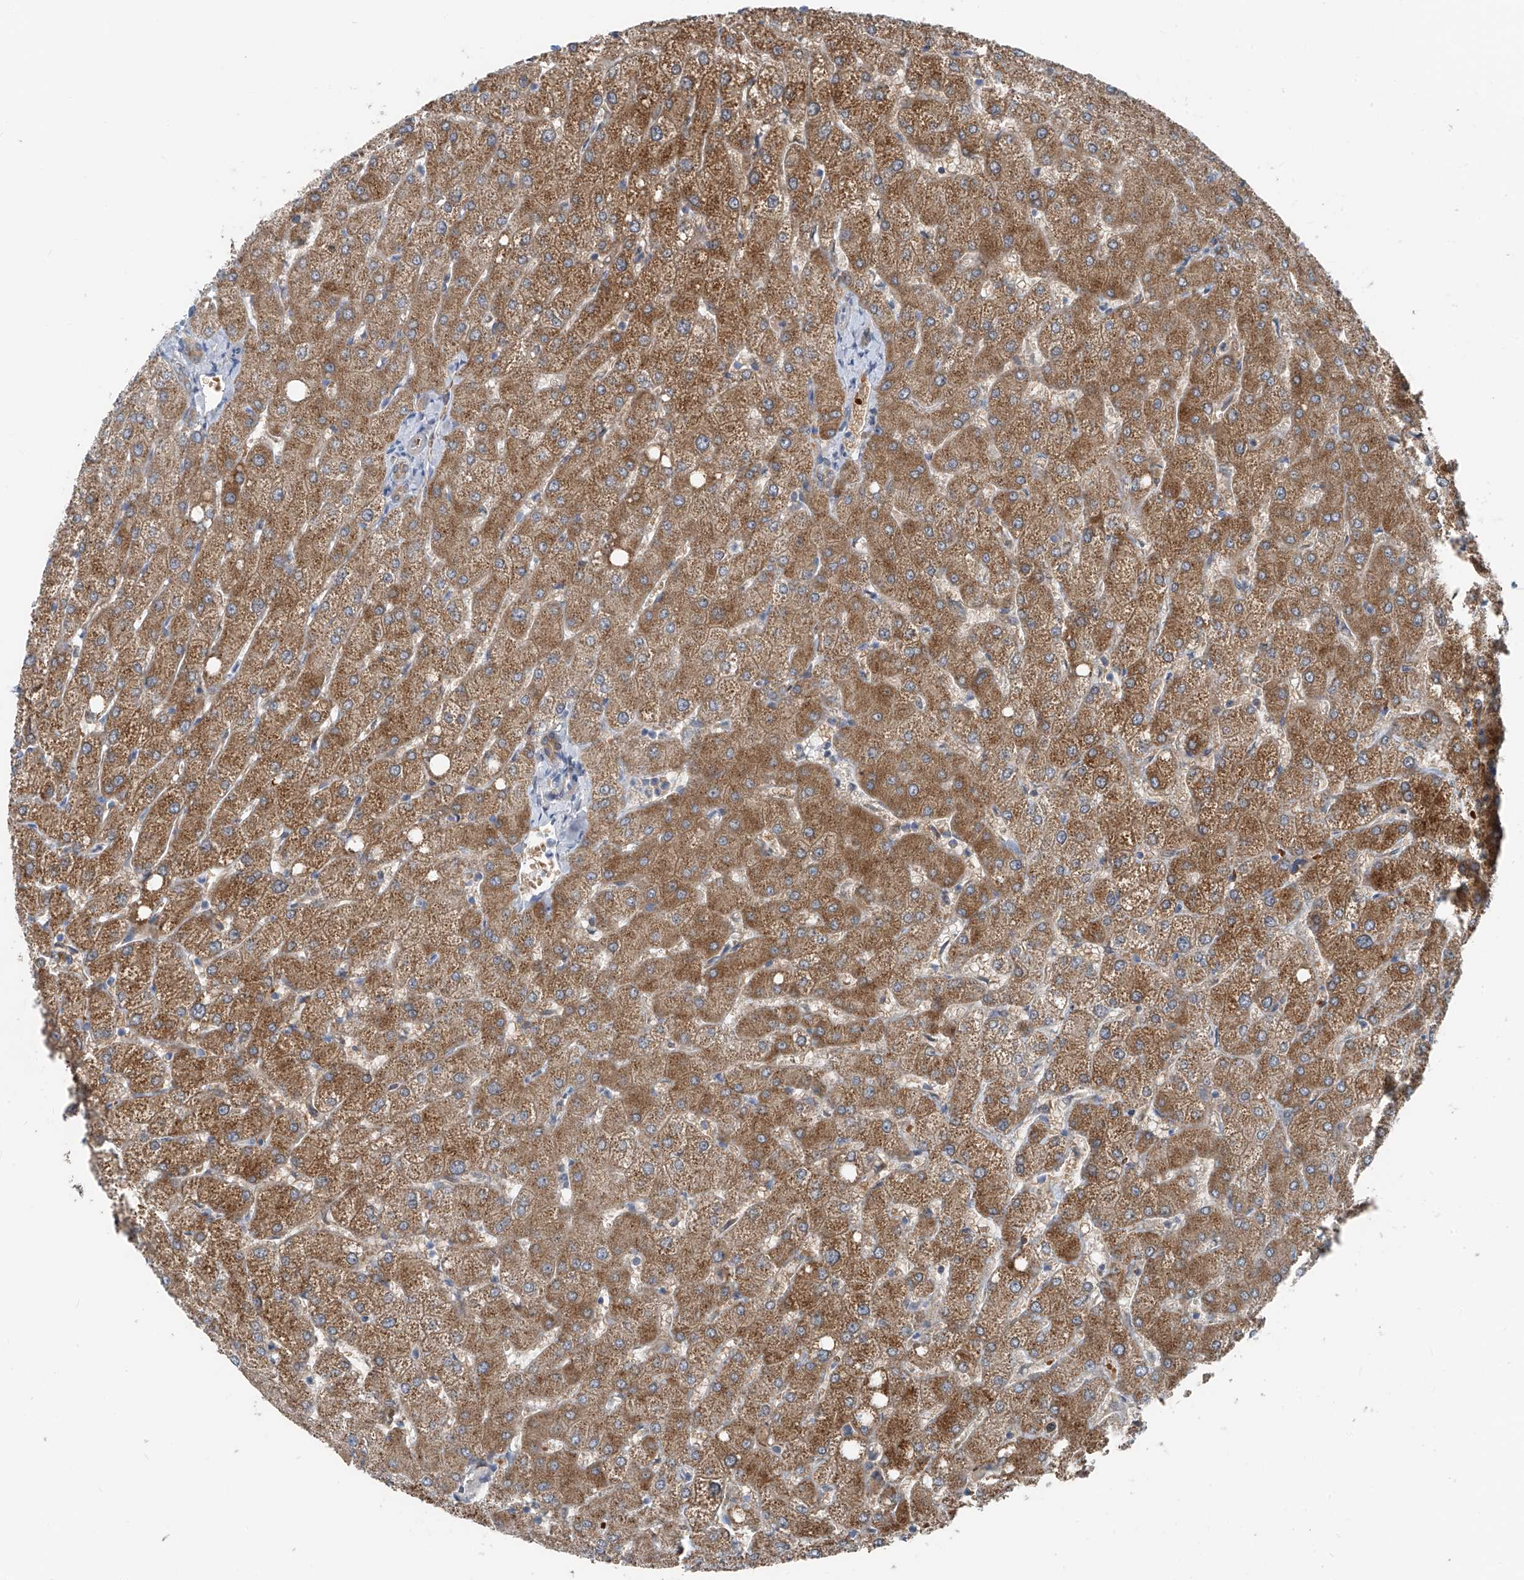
{"staining": {"intensity": "negative", "quantity": "none", "location": "none"}, "tissue": "liver", "cell_type": "Cholangiocytes", "image_type": "normal", "snomed": [{"axis": "morphology", "description": "Normal tissue, NOS"}, {"axis": "topography", "description": "Liver"}], "caption": "A micrograph of liver stained for a protein reveals no brown staining in cholangiocytes. (DAB immunohistochemistry, high magnification).", "gene": "FGD2", "patient": {"sex": "female", "age": 54}}